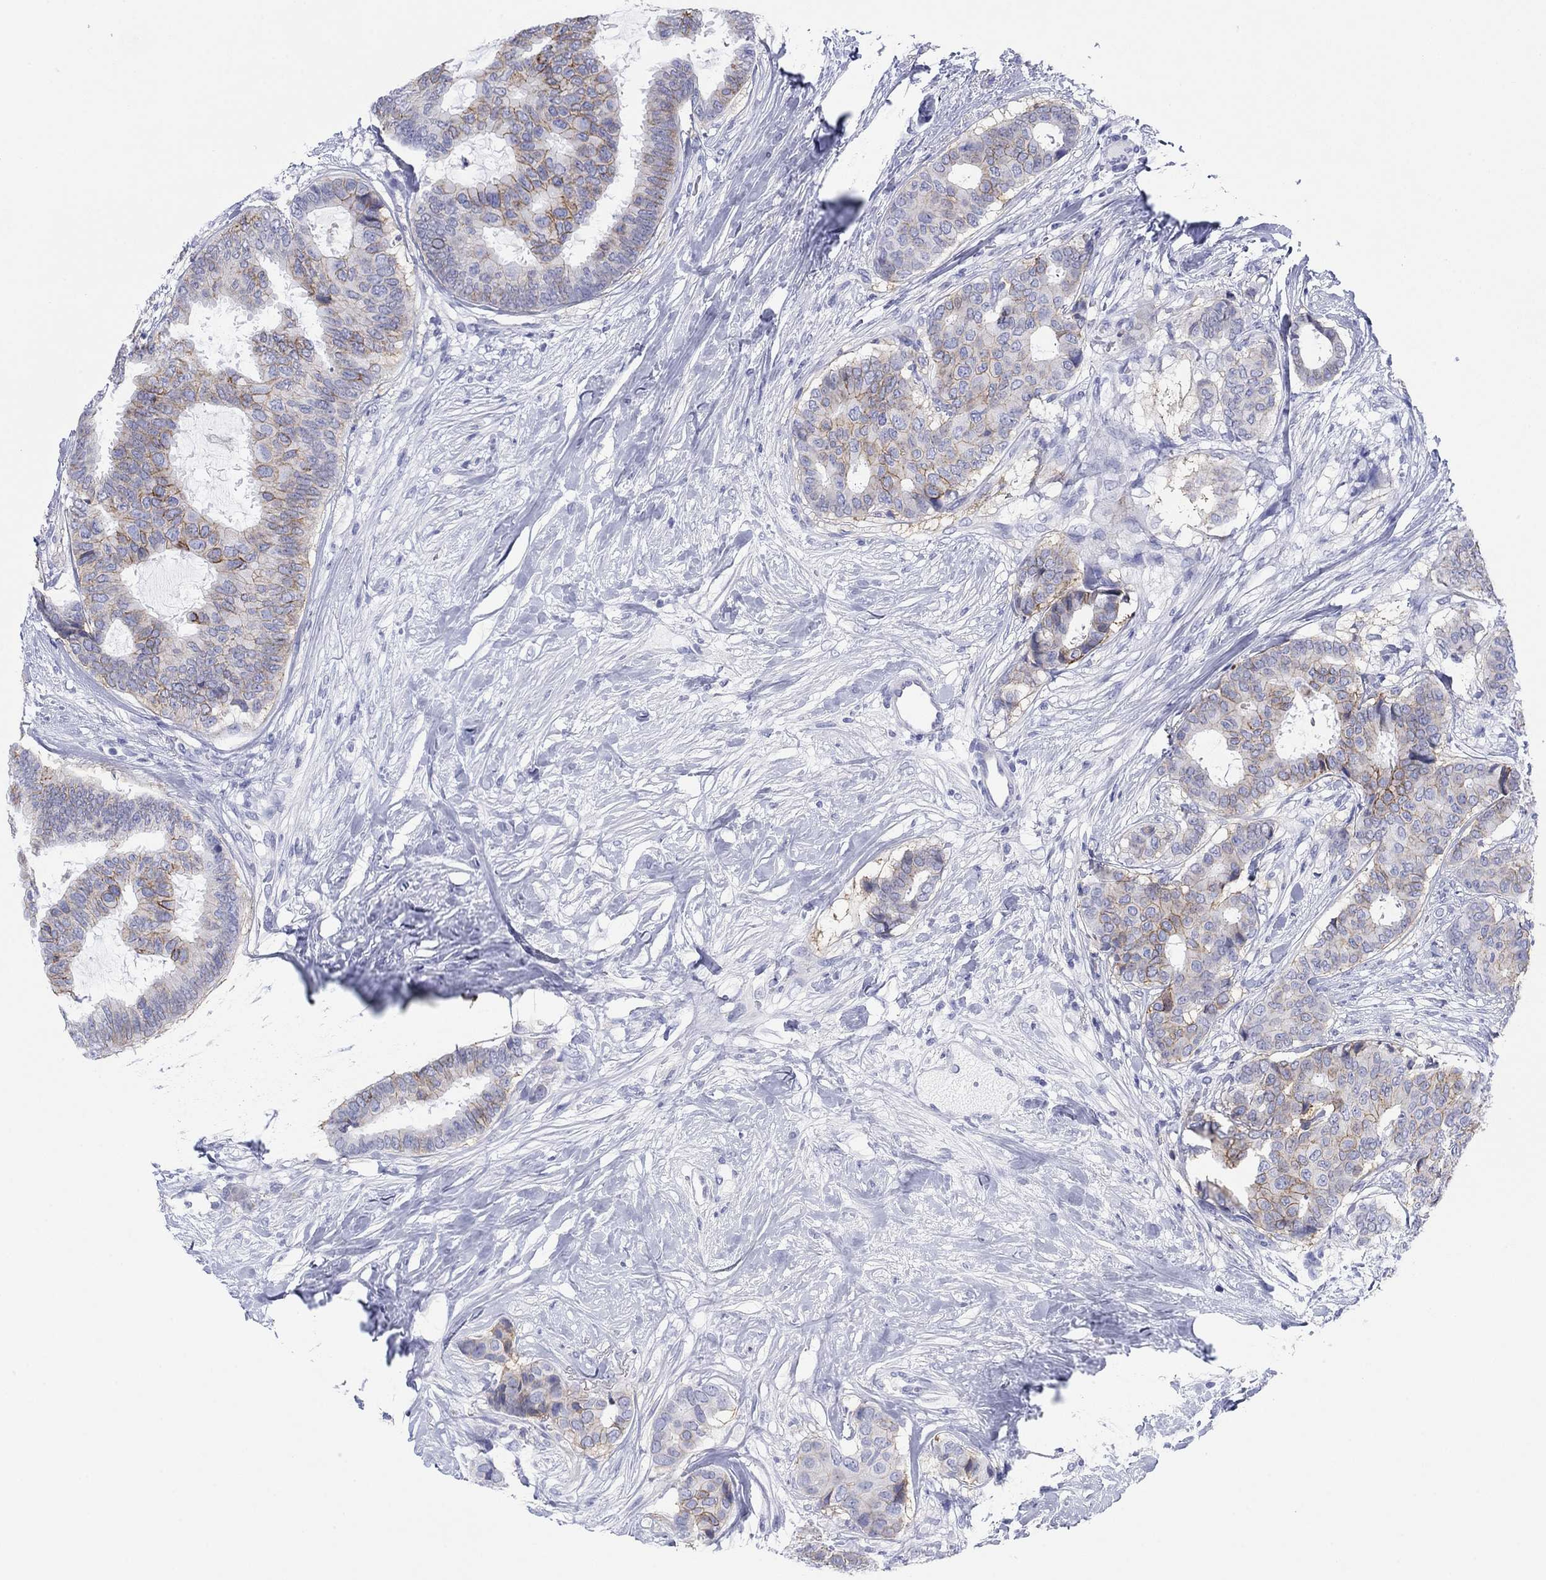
{"staining": {"intensity": "moderate", "quantity": "<25%", "location": "cytoplasmic/membranous"}, "tissue": "breast cancer", "cell_type": "Tumor cells", "image_type": "cancer", "snomed": [{"axis": "morphology", "description": "Duct carcinoma"}, {"axis": "topography", "description": "Breast"}], "caption": "The image reveals immunohistochemical staining of breast infiltrating ductal carcinoma. There is moderate cytoplasmic/membranous expression is present in approximately <25% of tumor cells. (IHC, brightfield microscopy, high magnification).", "gene": "ATP1B1", "patient": {"sex": "female", "age": 75}}